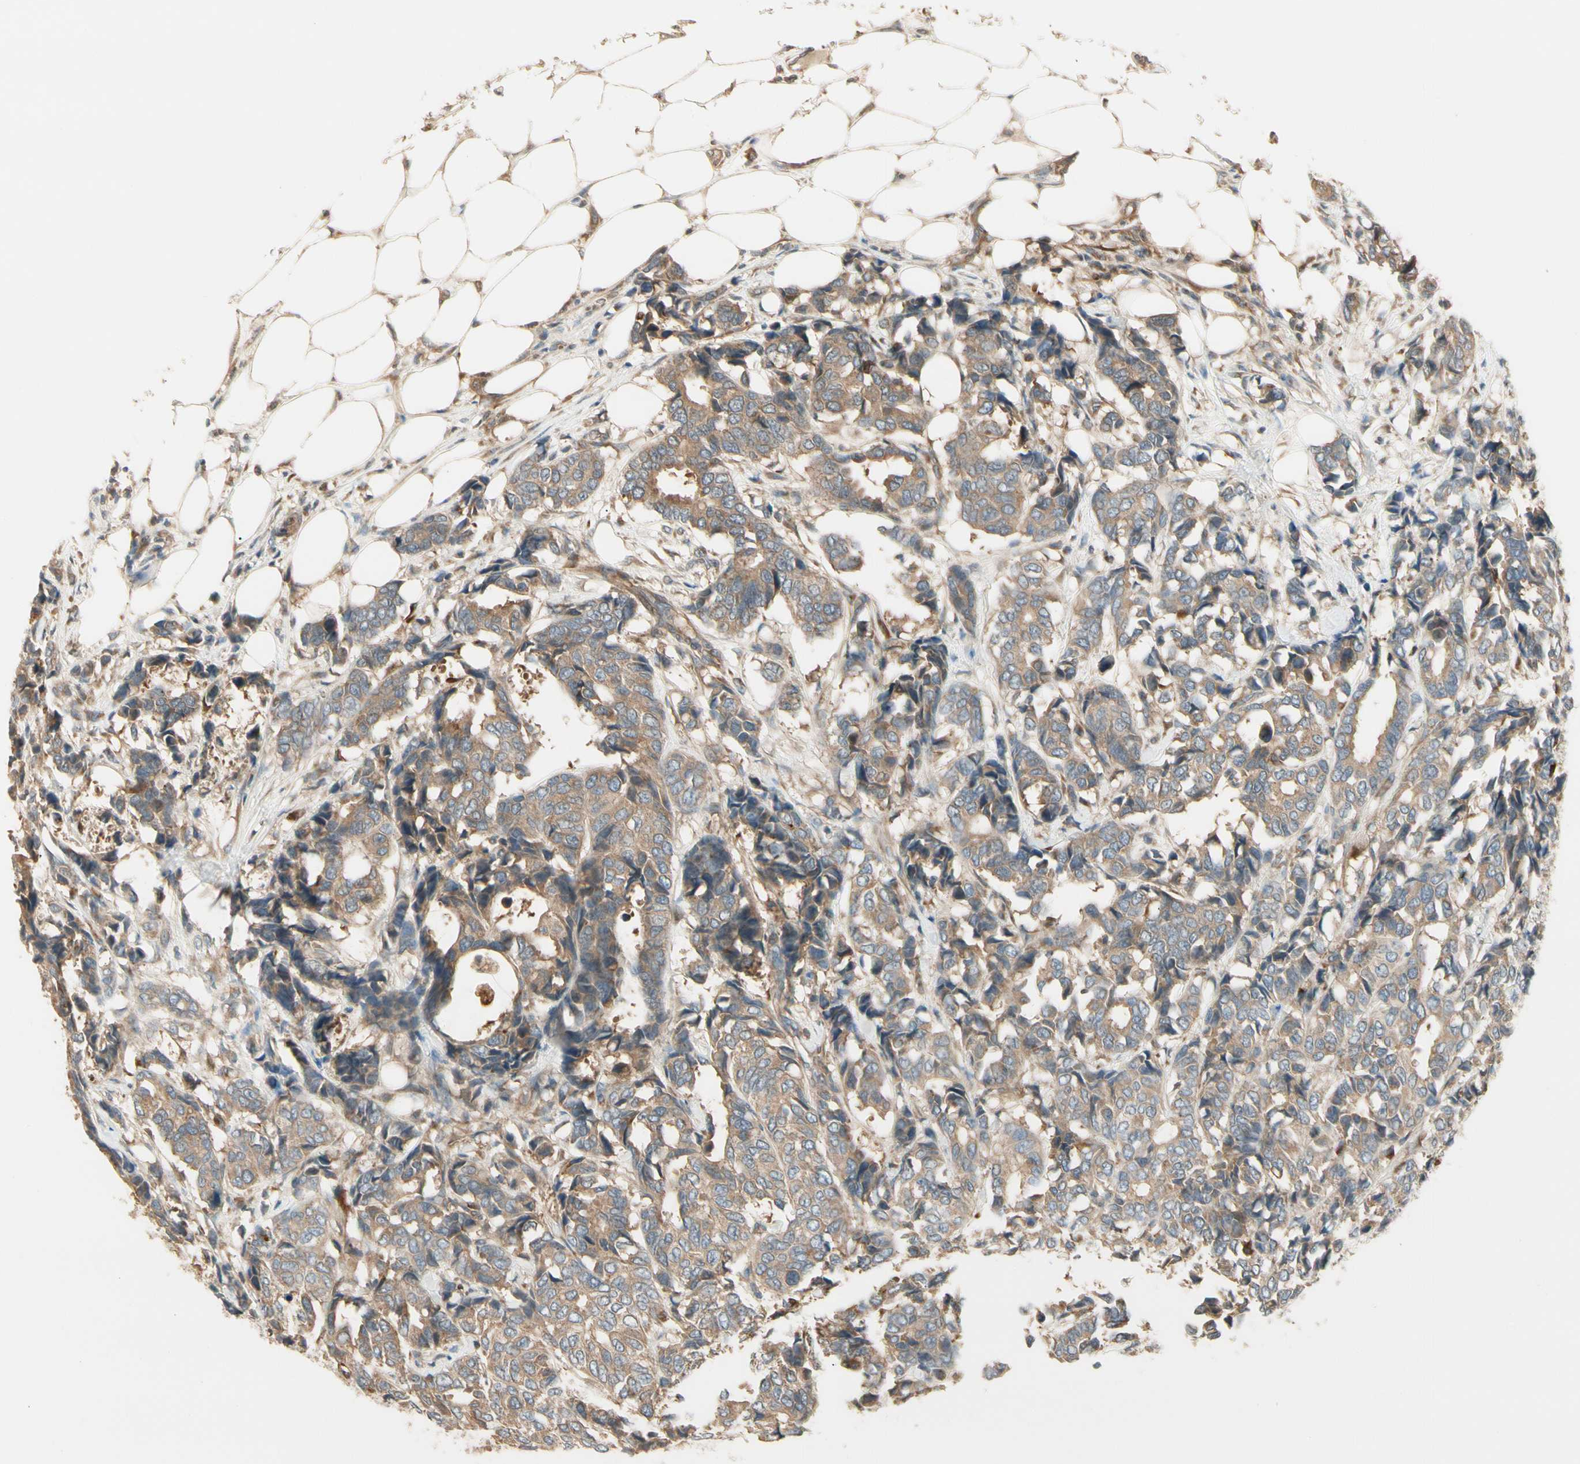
{"staining": {"intensity": "moderate", "quantity": ">75%", "location": "cytoplasmic/membranous"}, "tissue": "breast cancer", "cell_type": "Tumor cells", "image_type": "cancer", "snomed": [{"axis": "morphology", "description": "Duct carcinoma"}, {"axis": "topography", "description": "Breast"}], "caption": "Breast cancer (invasive ductal carcinoma) stained with a protein marker displays moderate staining in tumor cells.", "gene": "IRAG1", "patient": {"sex": "female", "age": 87}}